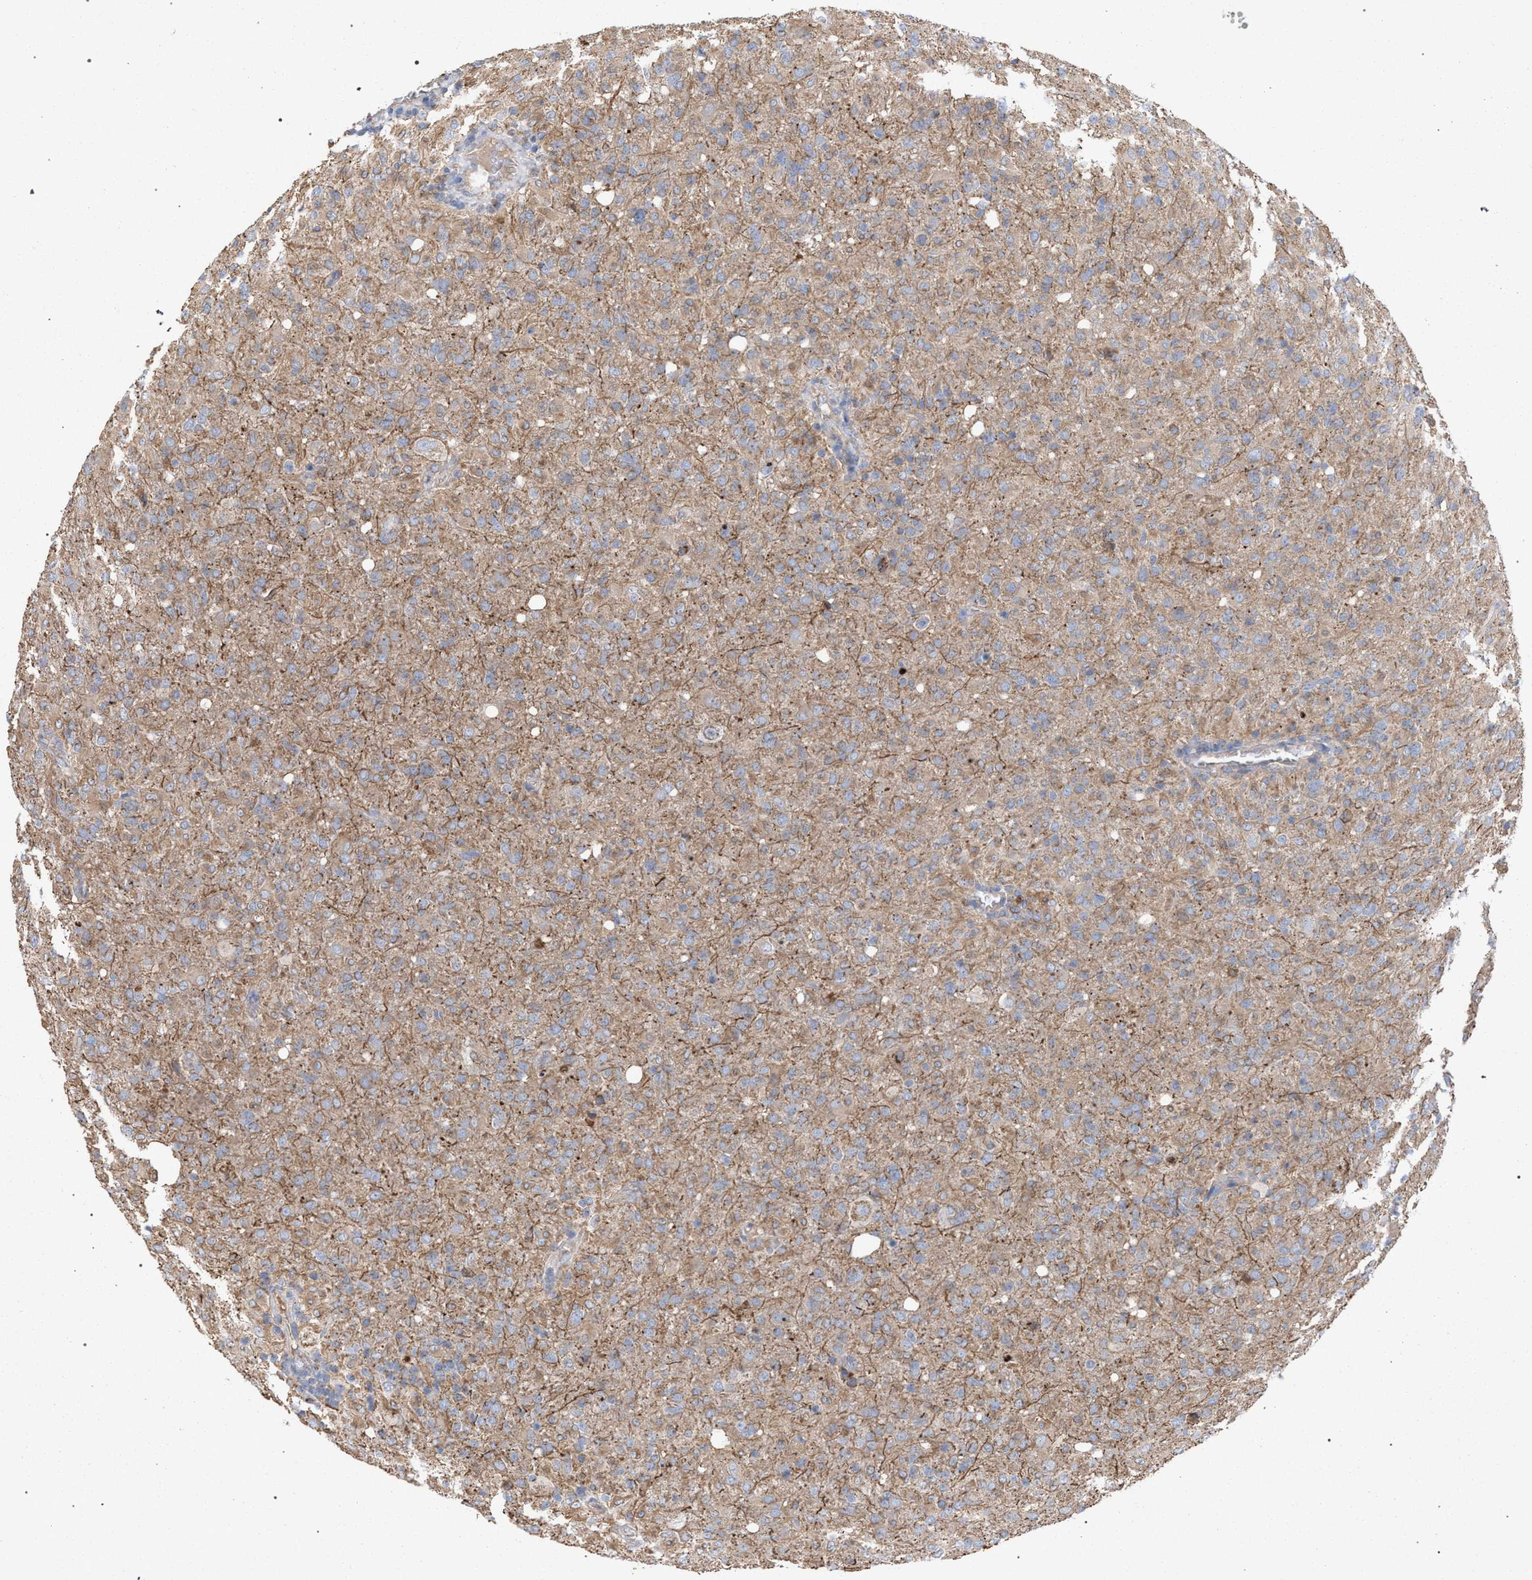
{"staining": {"intensity": "weak", "quantity": "25%-75%", "location": "cytoplasmic/membranous"}, "tissue": "glioma", "cell_type": "Tumor cells", "image_type": "cancer", "snomed": [{"axis": "morphology", "description": "Glioma, malignant, High grade"}, {"axis": "topography", "description": "Brain"}], "caption": "Immunohistochemical staining of glioma shows weak cytoplasmic/membranous protein staining in about 25%-75% of tumor cells.", "gene": "BCL2L12", "patient": {"sex": "female", "age": 57}}